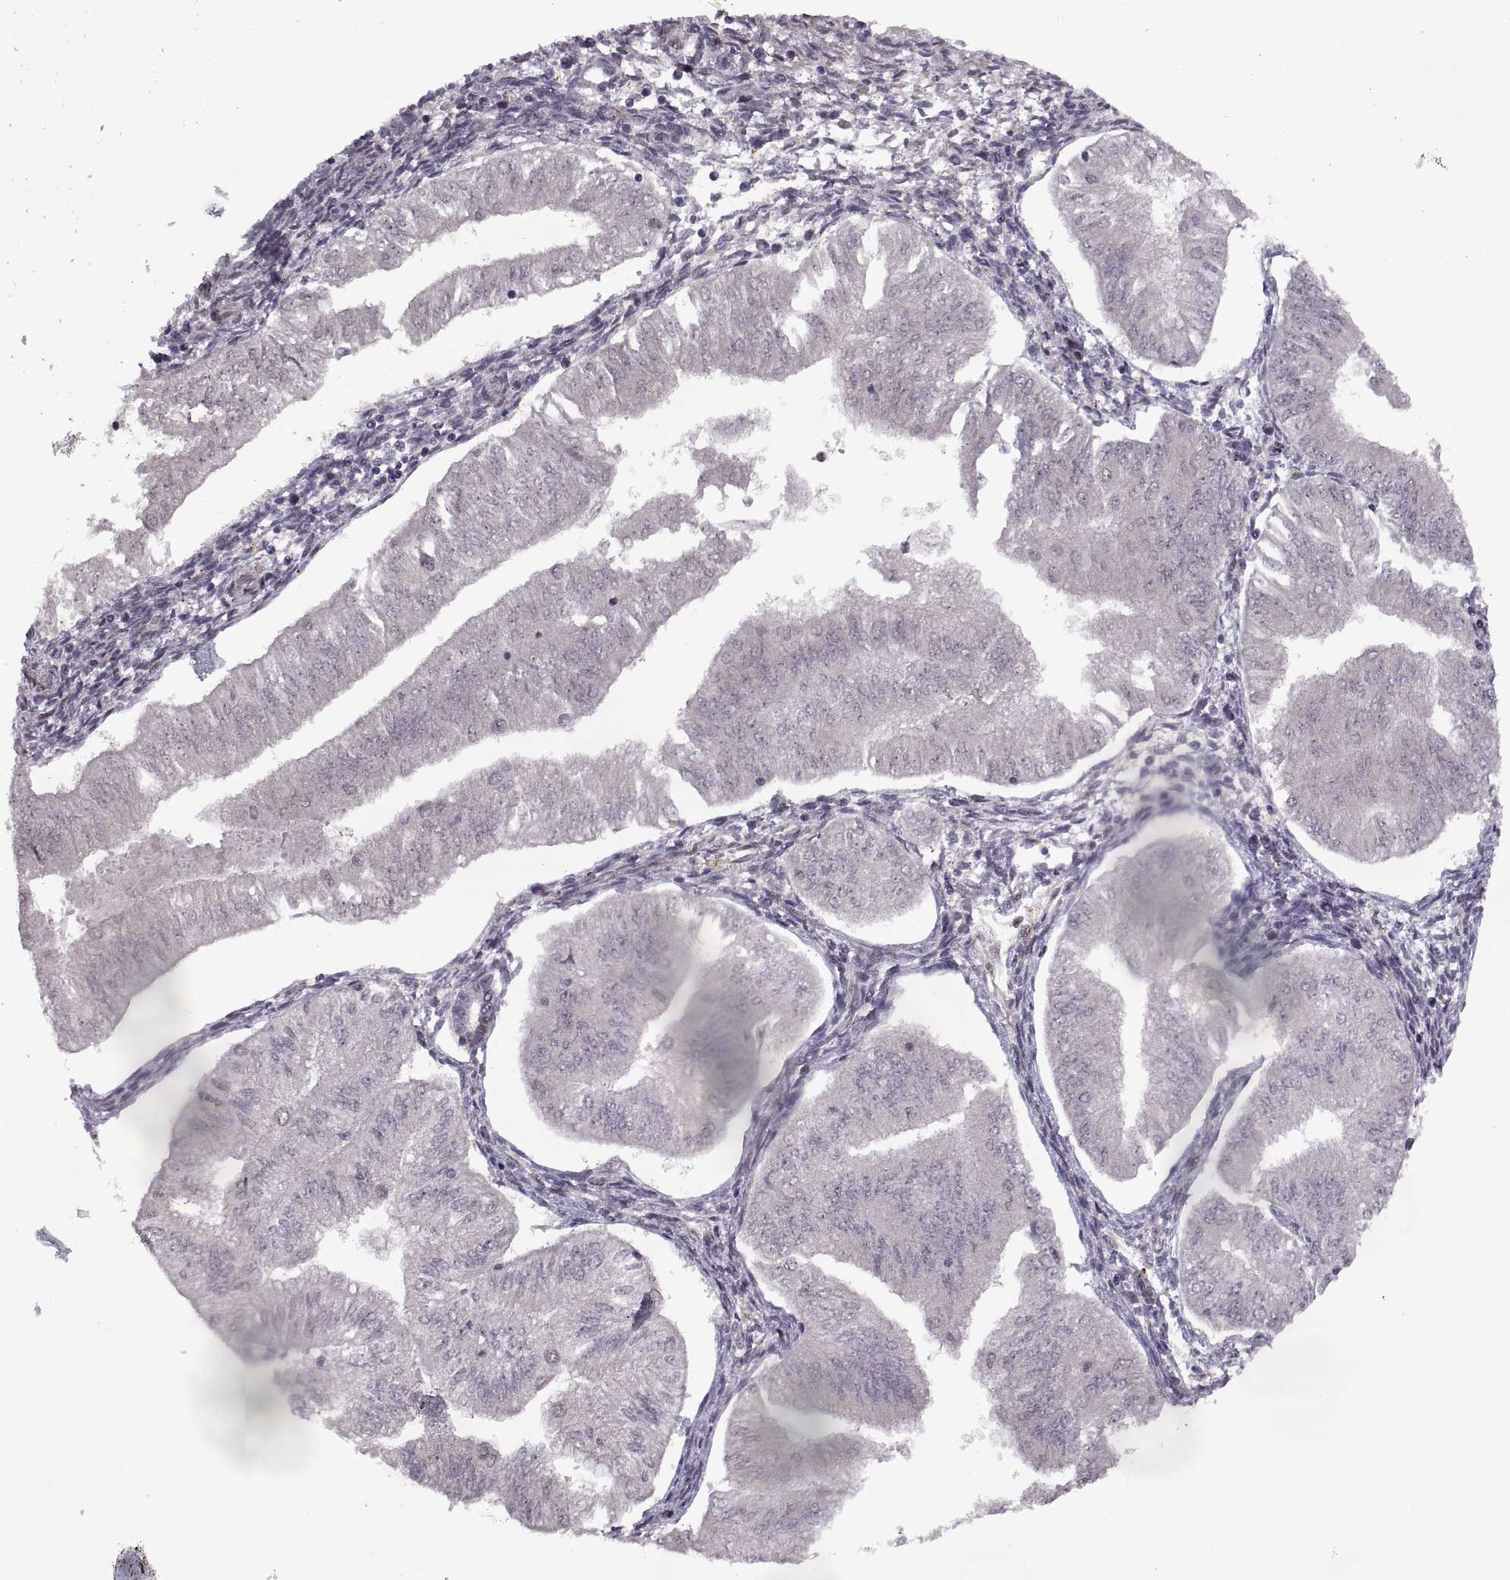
{"staining": {"intensity": "negative", "quantity": "none", "location": "none"}, "tissue": "endometrial cancer", "cell_type": "Tumor cells", "image_type": "cancer", "snomed": [{"axis": "morphology", "description": "Adenocarcinoma, NOS"}, {"axis": "topography", "description": "Endometrium"}], "caption": "A histopathology image of endometrial cancer stained for a protein shows no brown staining in tumor cells.", "gene": "ARRB1", "patient": {"sex": "female", "age": 53}}